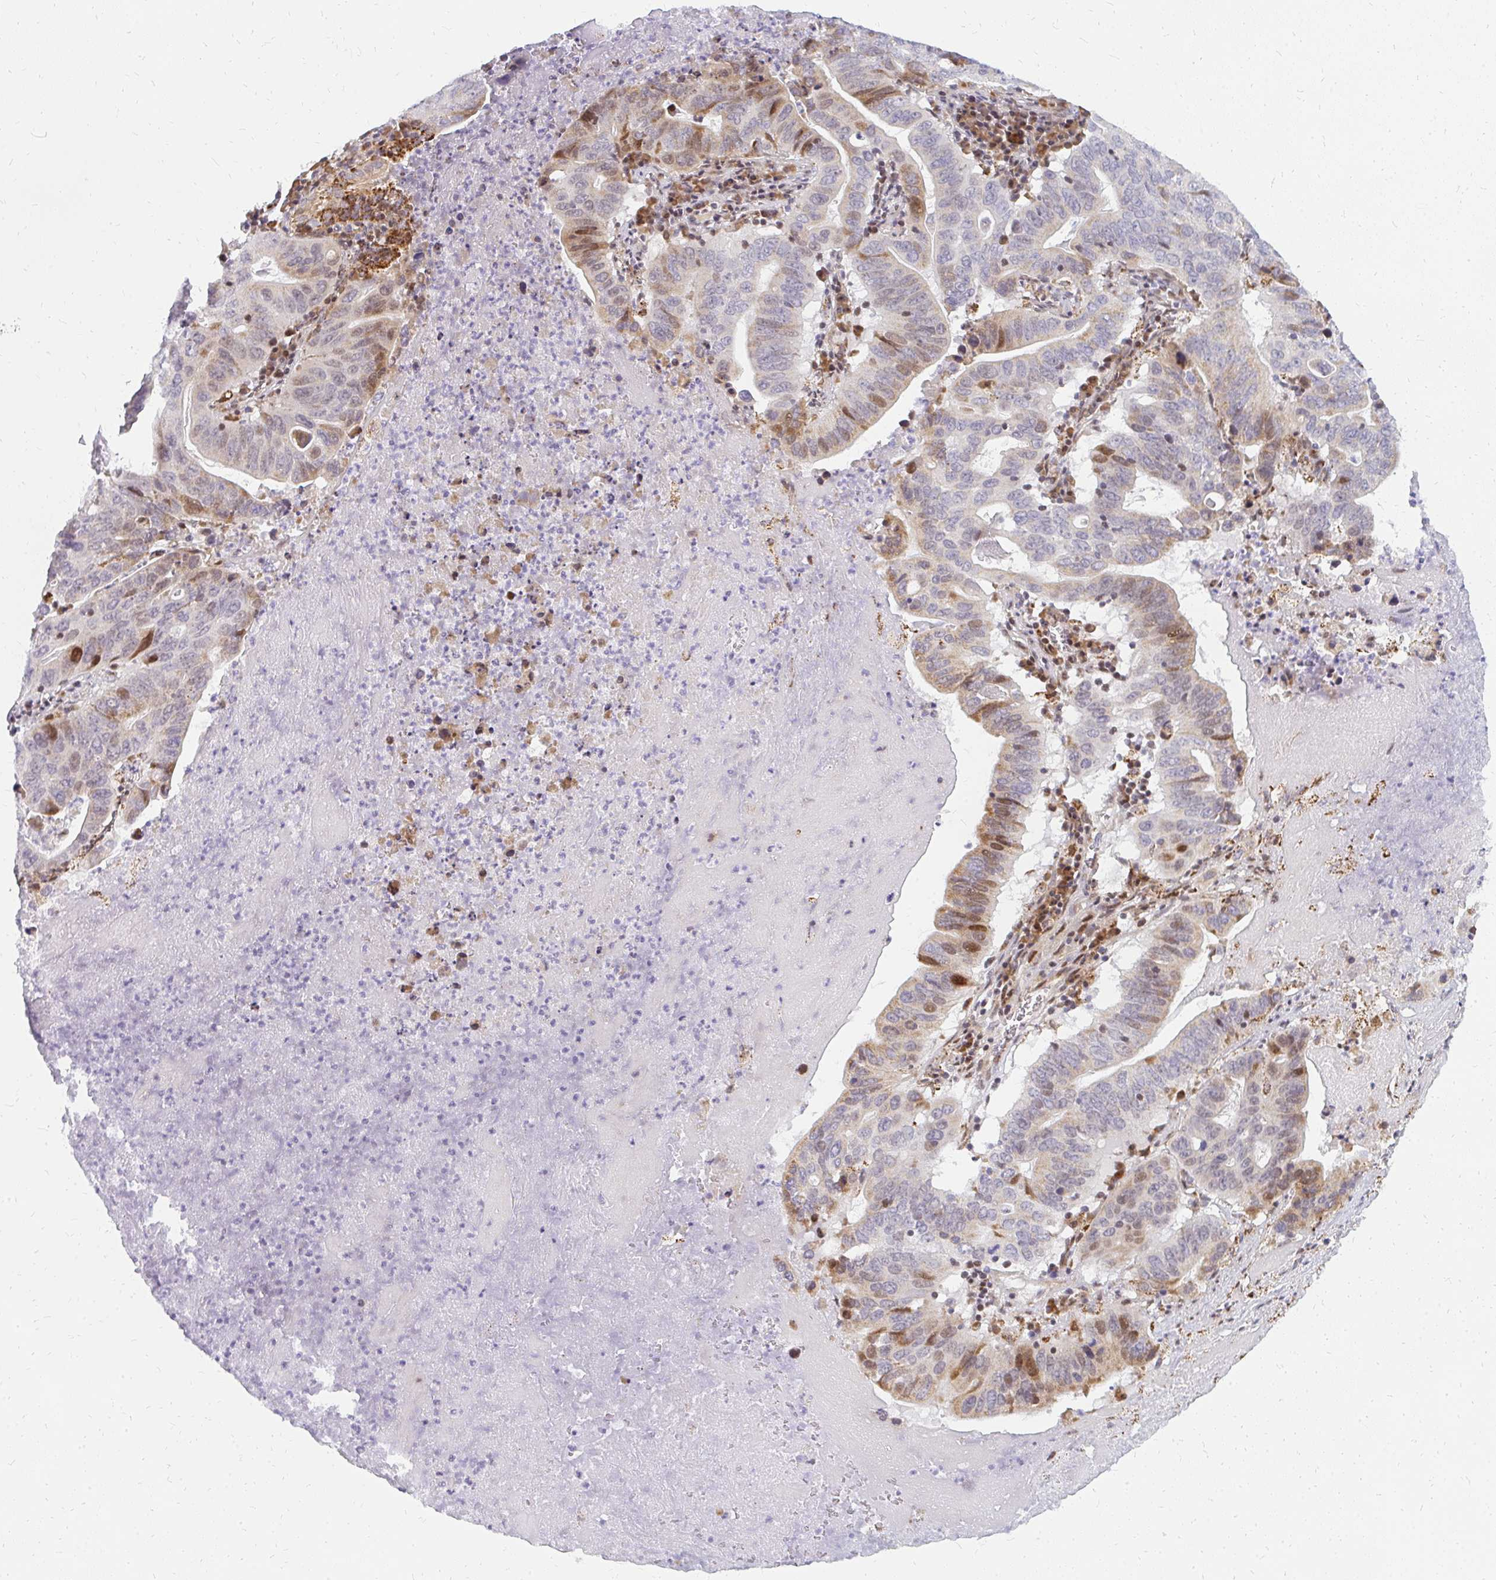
{"staining": {"intensity": "moderate", "quantity": "25%-75%", "location": "nuclear"}, "tissue": "lung cancer", "cell_type": "Tumor cells", "image_type": "cancer", "snomed": [{"axis": "morphology", "description": "Adenocarcinoma, NOS"}, {"axis": "topography", "description": "Lung"}], "caption": "This is an image of IHC staining of adenocarcinoma (lung), which shows moderate positivity in the nuclear of tumor cells.", "gene": "PLA2G5", "patient": {"sex": "female", "age": 60}}